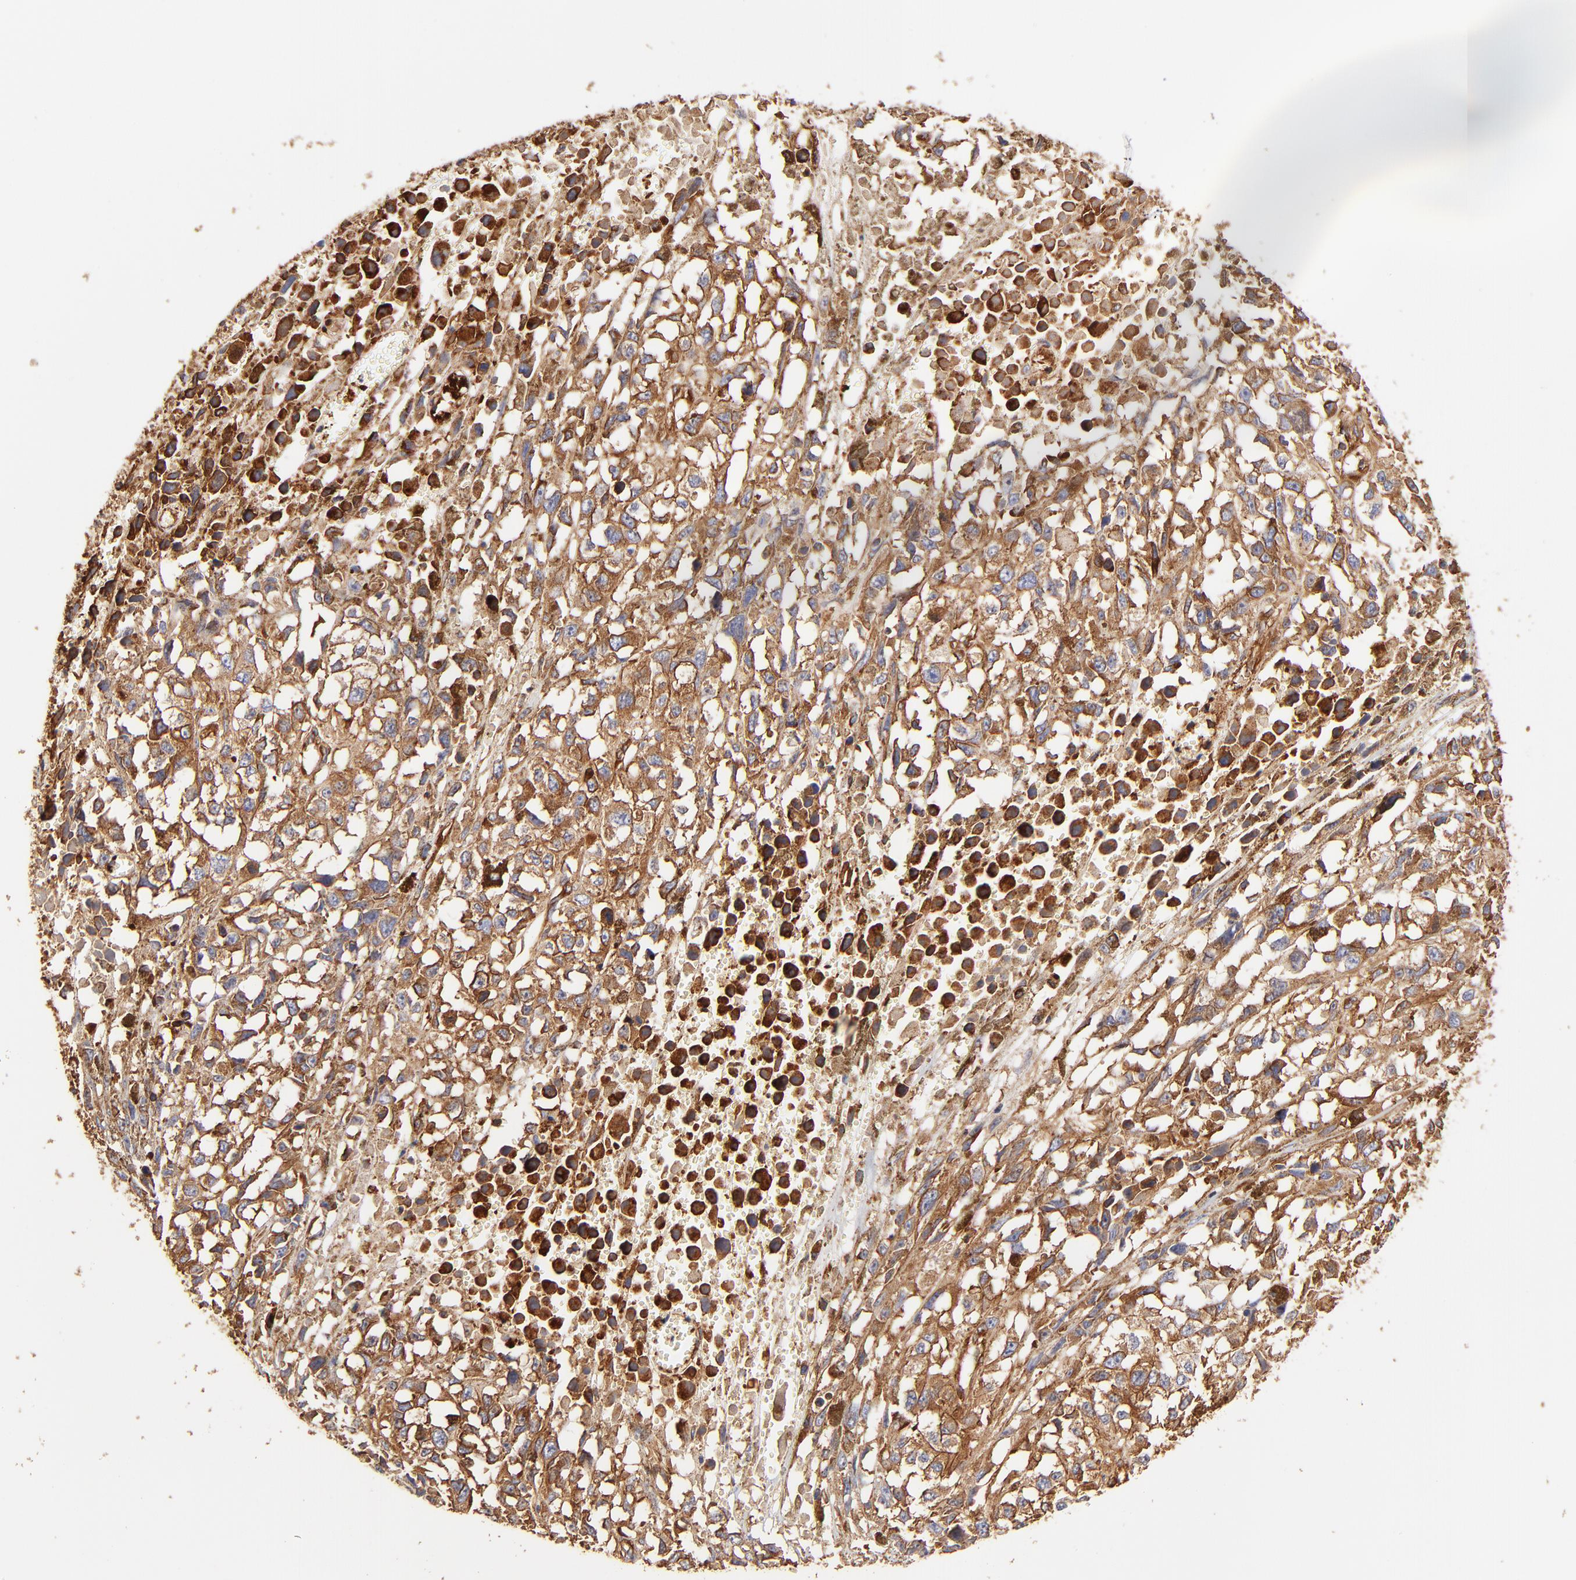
{"staining": {"intensity": "strong", "quantity": ">75%", "location": "cytoplasmic/membranous"}, "tissue": "melanoma", "cell_type": "Tumor cells", "image_type": "cancer", "snomed": [{"axis": "morphology", "description": "Malignant melanoma, Metastatic site"}, {"axis": "topography", "description": "Lymph node"}], "caption": "An image of human malignant melanoma (metastatic site) stained for a protein reveals strong cytoplasmic/membranous brown staining in tumor cells. The protein of interest is shown in brown color, while the nuclei are stained blue.", "gene": "FLNA", "patient": {"sex": "male", "age": 59}}